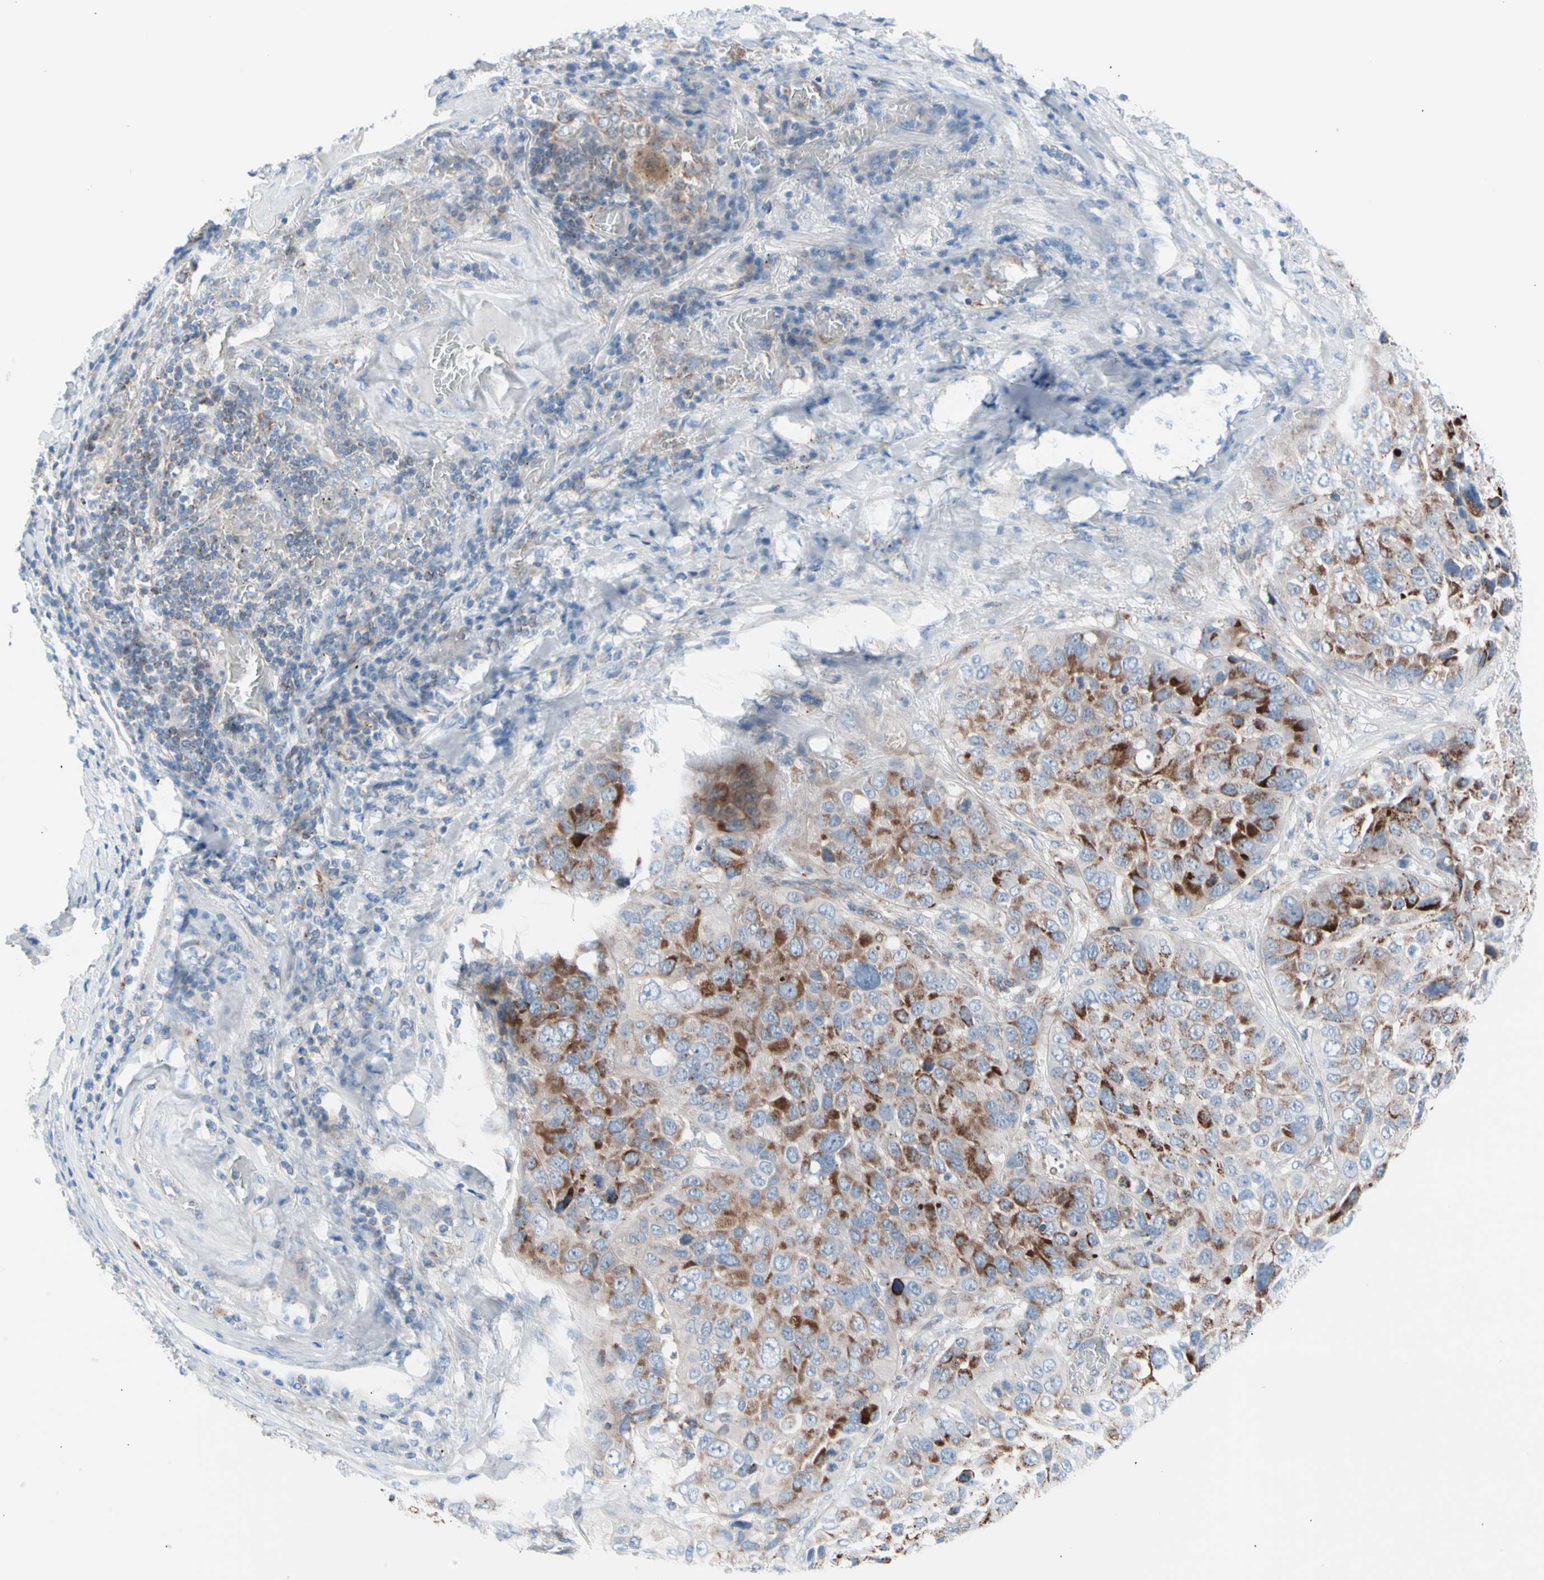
{"staining": {"intensity": "strong", "quantity": "25%-75%", "location": "cytoplasmic/membranous"}, "tissue": "lung cancer", "cell_type": "Tumor cells", "image_type": "cancer", "snomed": [{"axis": "morphology", "description": "Squamous cell carcinoma, NOS"}, {"axis": "topography", "description": "Lung"}], "caption": "Immunohistochemistry (IHC) (DAB (3,3'-diaminobenzidine)) staining of human squamous cell carcinoma (lung) reveals strong cytoplasmic/membranous protein staining in about 25%-75% of tumor cells. (DAB = brown stain, brightfield microscopy at high magnification).", "gene": "HK1", "patient": {"sex": "male", "age": 57}}